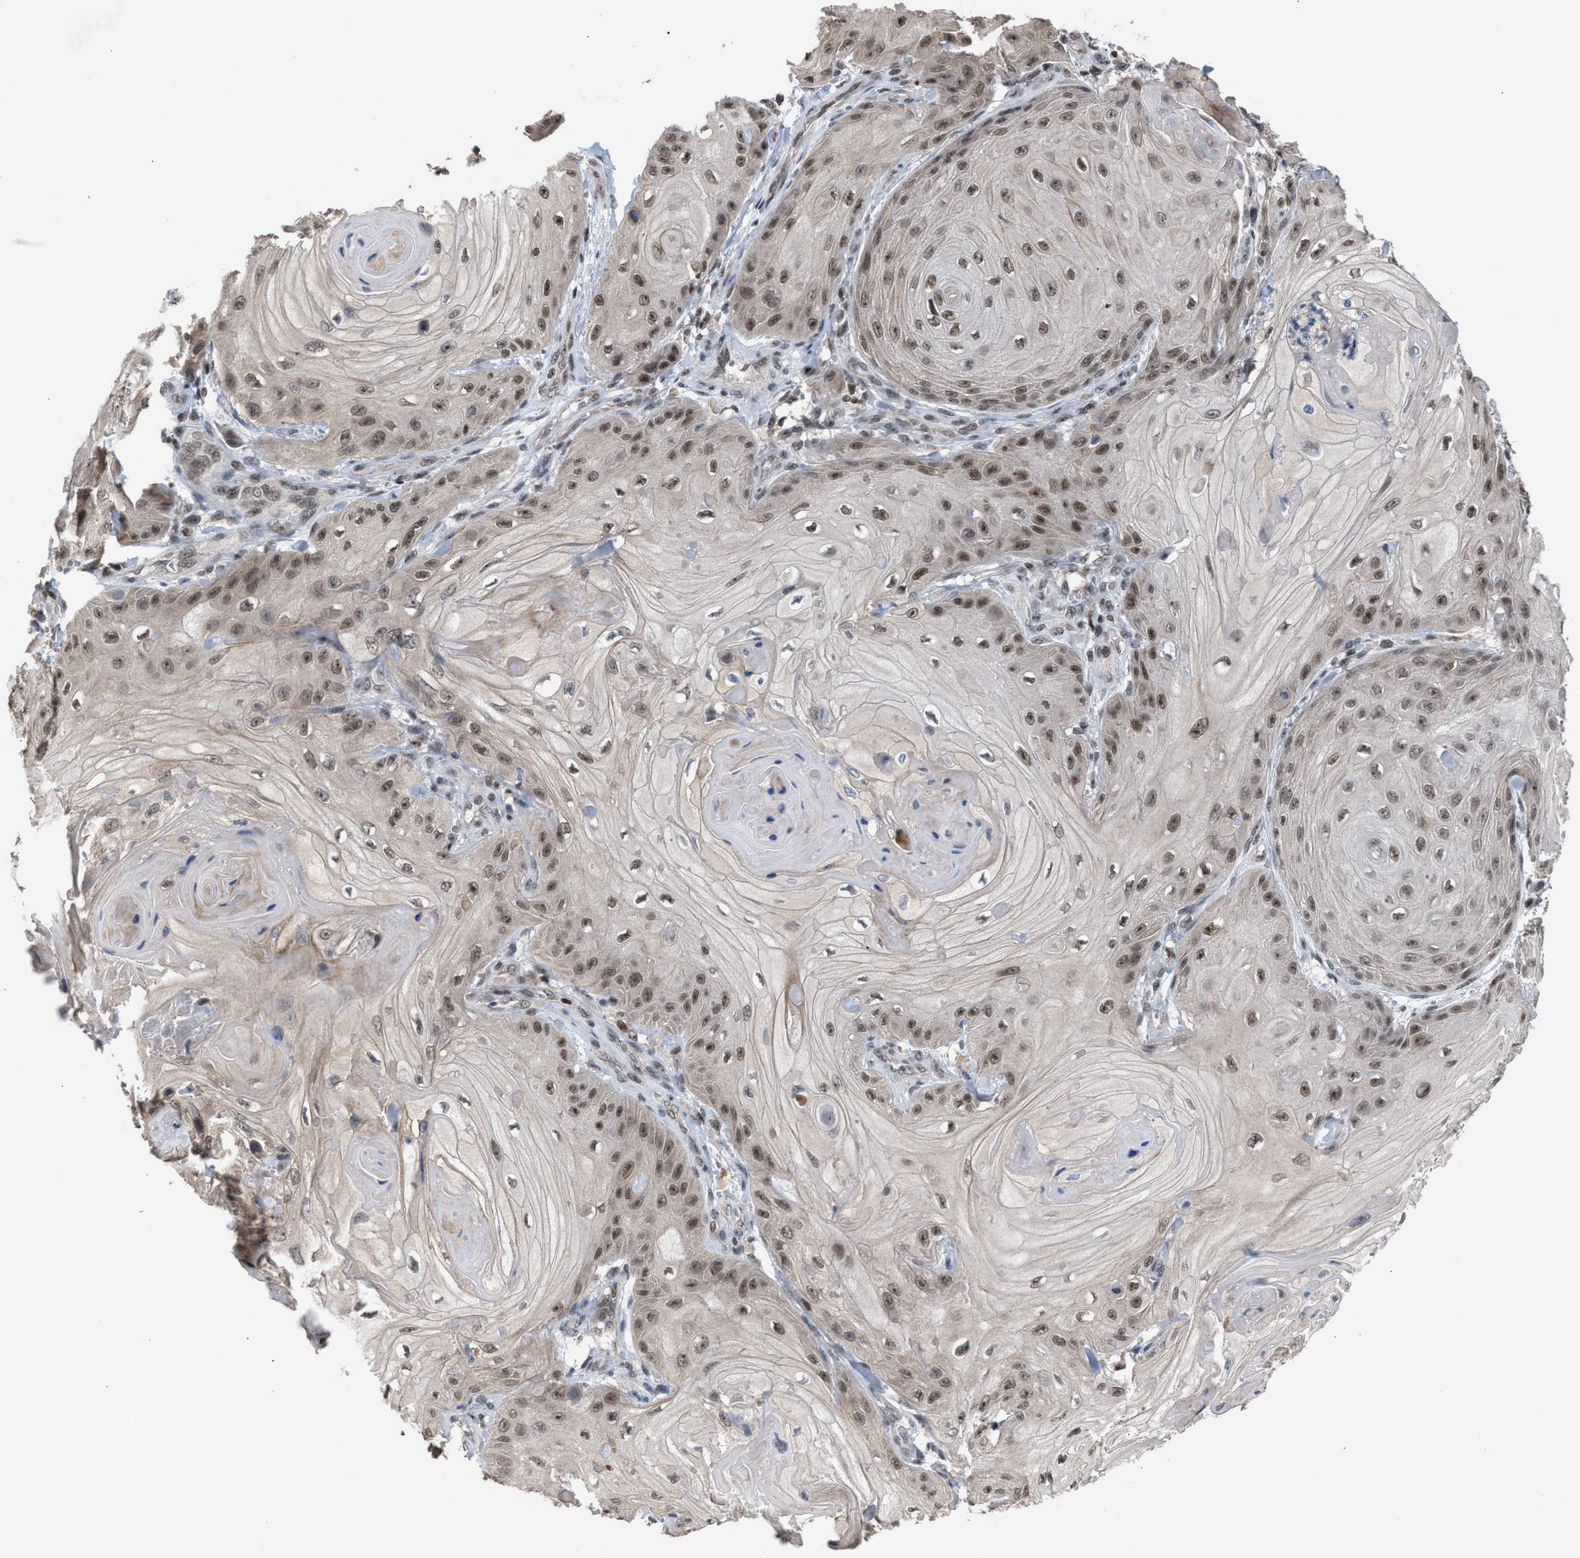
{"staining": {"intensity": "weak", "quantity": ">75%", "location": "nuclear"}, "tissue": "skin cancer", "cell_type": "Tumor cells", "image_type": "cancer", "snomed": [{"axis": "morphology", "description": "Squamous cell carcinoma, NOS"}, {"axis": "topography", "description": "Skin"}], "caption": "Immunohistochemical staining of human squamous cell carcinoma (skin) reveals low levels of weak nuclear protein positivity in approximately >75% of tumor cells.", "gene": "C9orf78", "patient": {"sex": "male", "age": 74}}